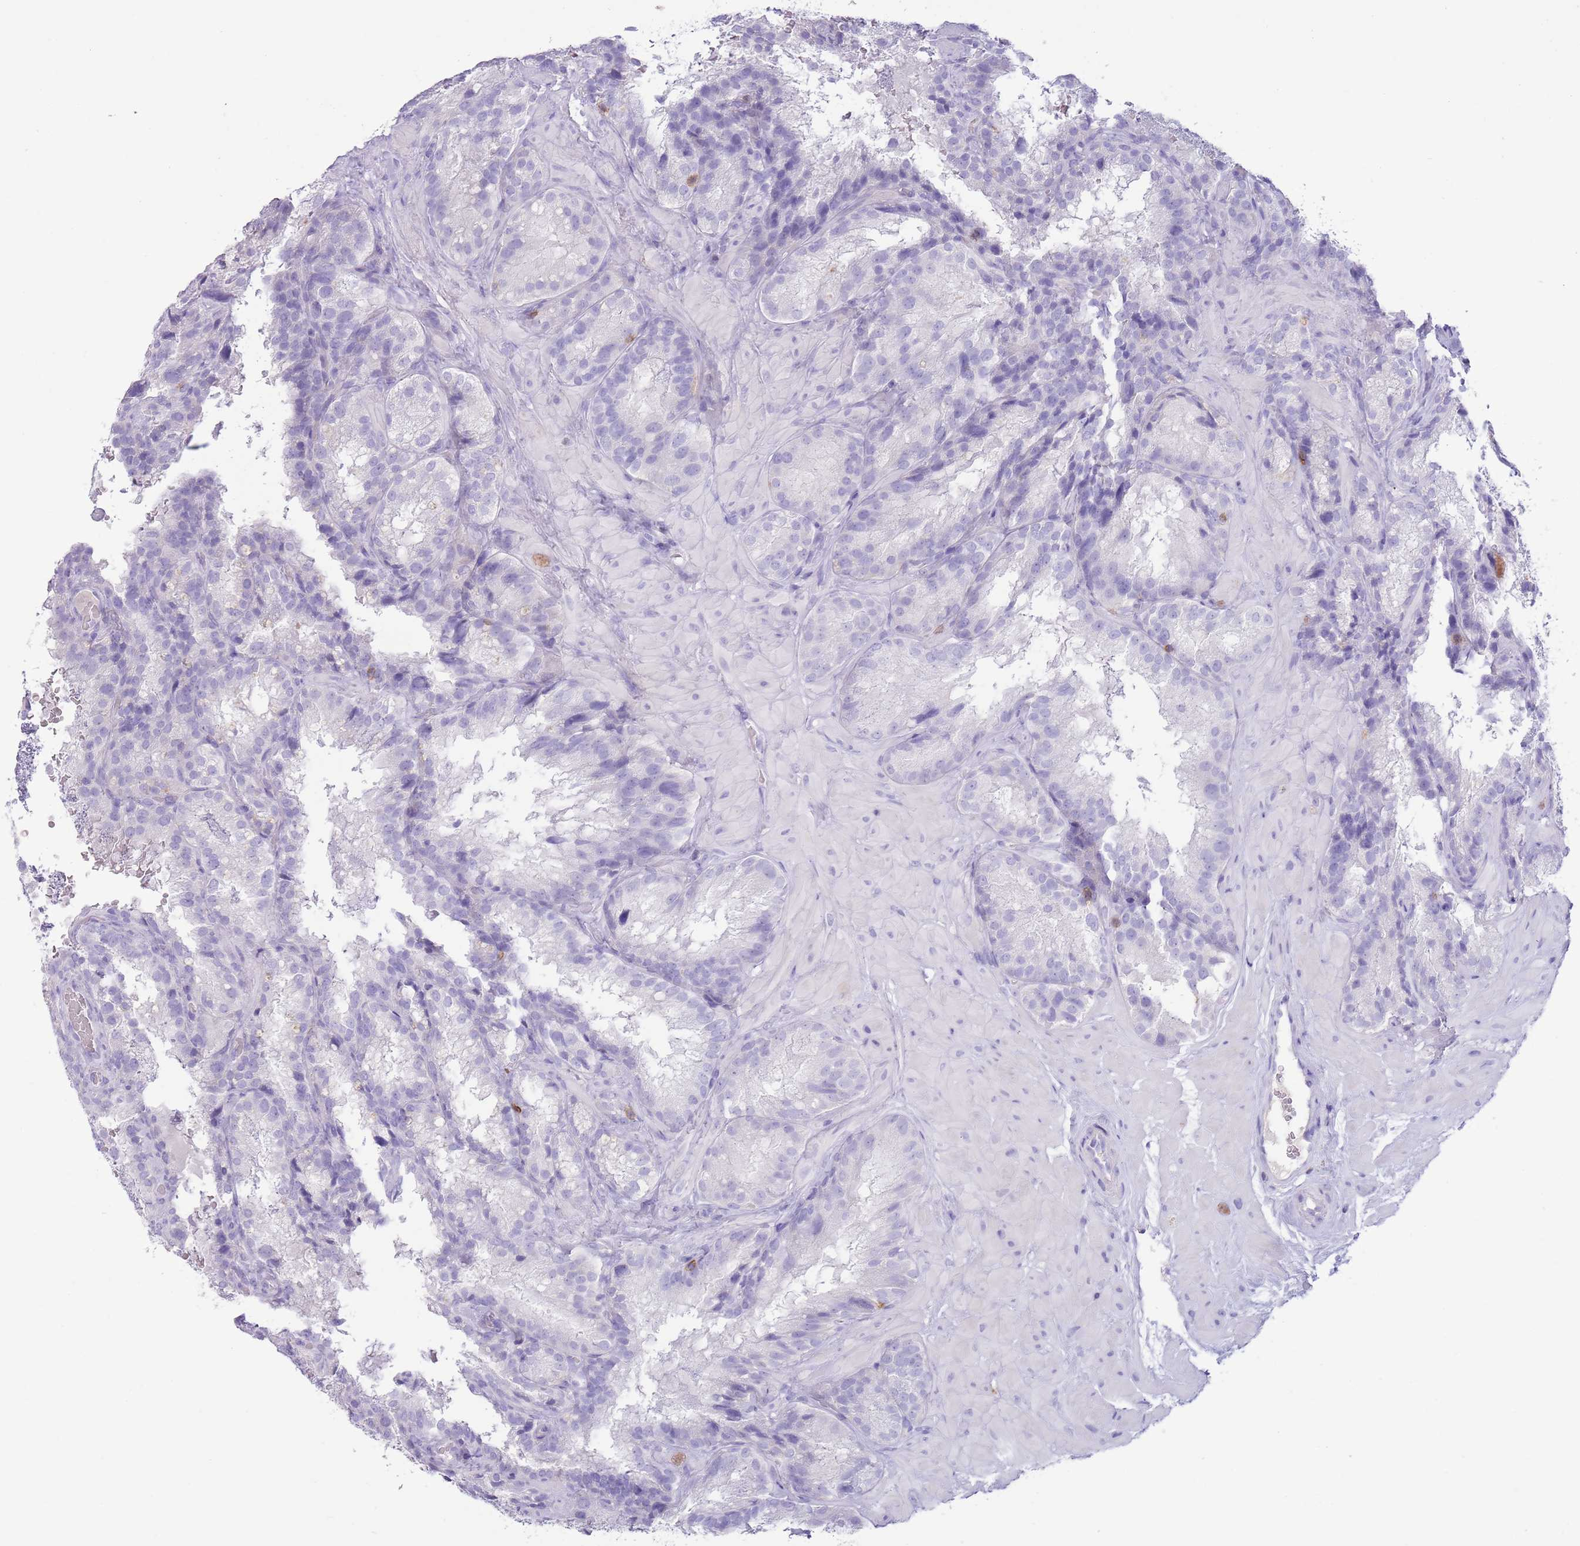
{"staining": {"intensity": "negative", "quantity": "none", "location": "none"}, "tissue": "seminal vesicle", "cell_type": "Glandular cells", "image_type": "normal", "snomed": [{"axis": "morphology", "description": "Normal tissue, NOS"}, {"axis": "topography", "description": "Seminal veicle"}], "caption": "High power microscopy histopathology image of an immunohistochemistry (IHC) micrograph of normal seminal vesicle, revealing no significant expression in glandular cells.", "gene": "OR4Q3", "patient": {"sex": "male", "age": 58}}